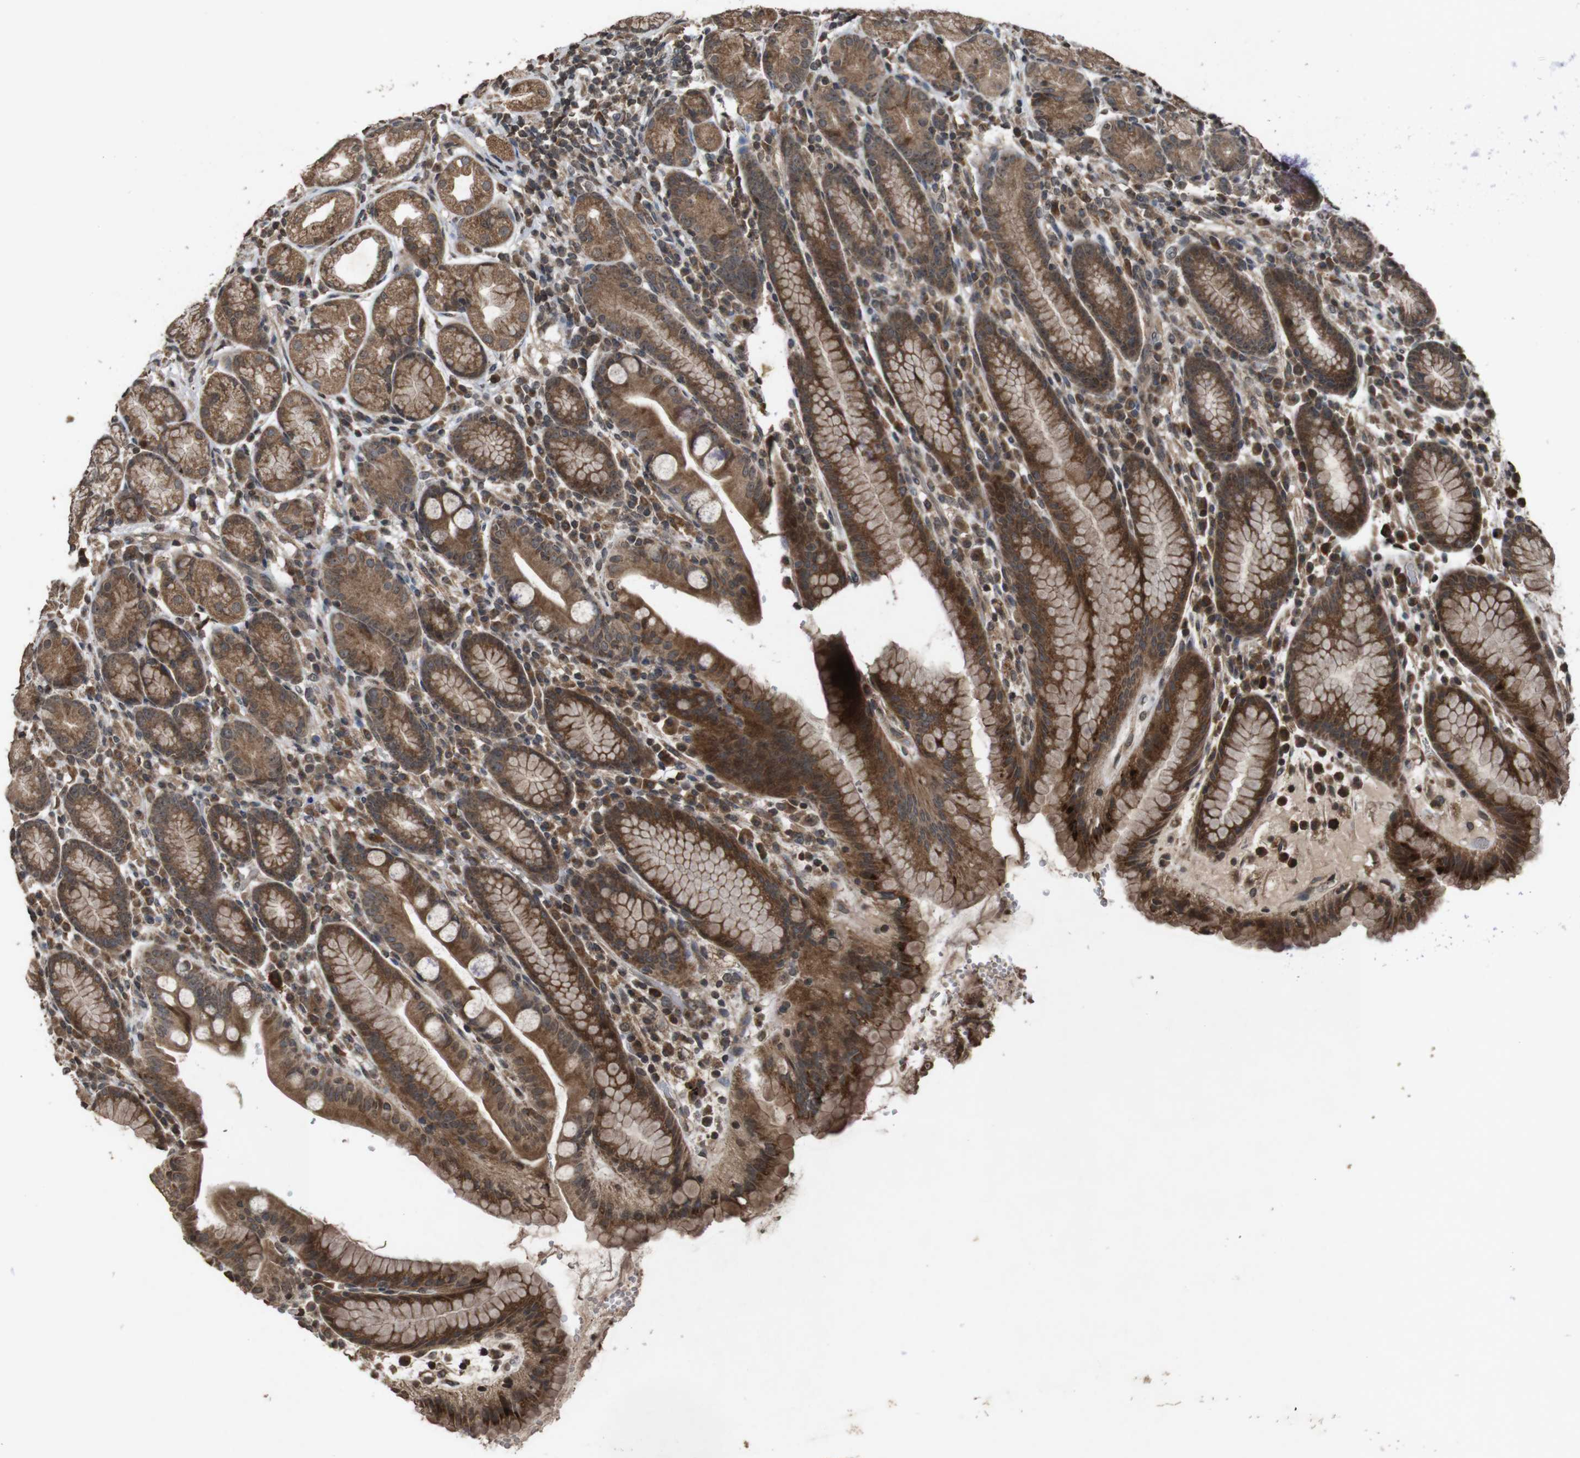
{"staining": {"intensity": "strong", "quantity": ">75%", "location": "cytoplasmic/membranous"}, "tissue": "stomach", "cell_type": "Glandular cells", "image_type": "normal", "snomed": [{"axis": "morphology", "description": "Normal tissue, NOS"}, {"axis": "topography", "description": "Stomach, lower"}], "caption": "Strong cytoplasmic/membranous protein expression is present in about >75% of glandular cells in stomach. (Stains: DAB (3,3'-diaminobenzidine) in brown, nuclei in blue, Microscopy: brightfield microscopy at high magnification).", "gene": "SORL1", "patient": {"sex": "male", "age": 52}}